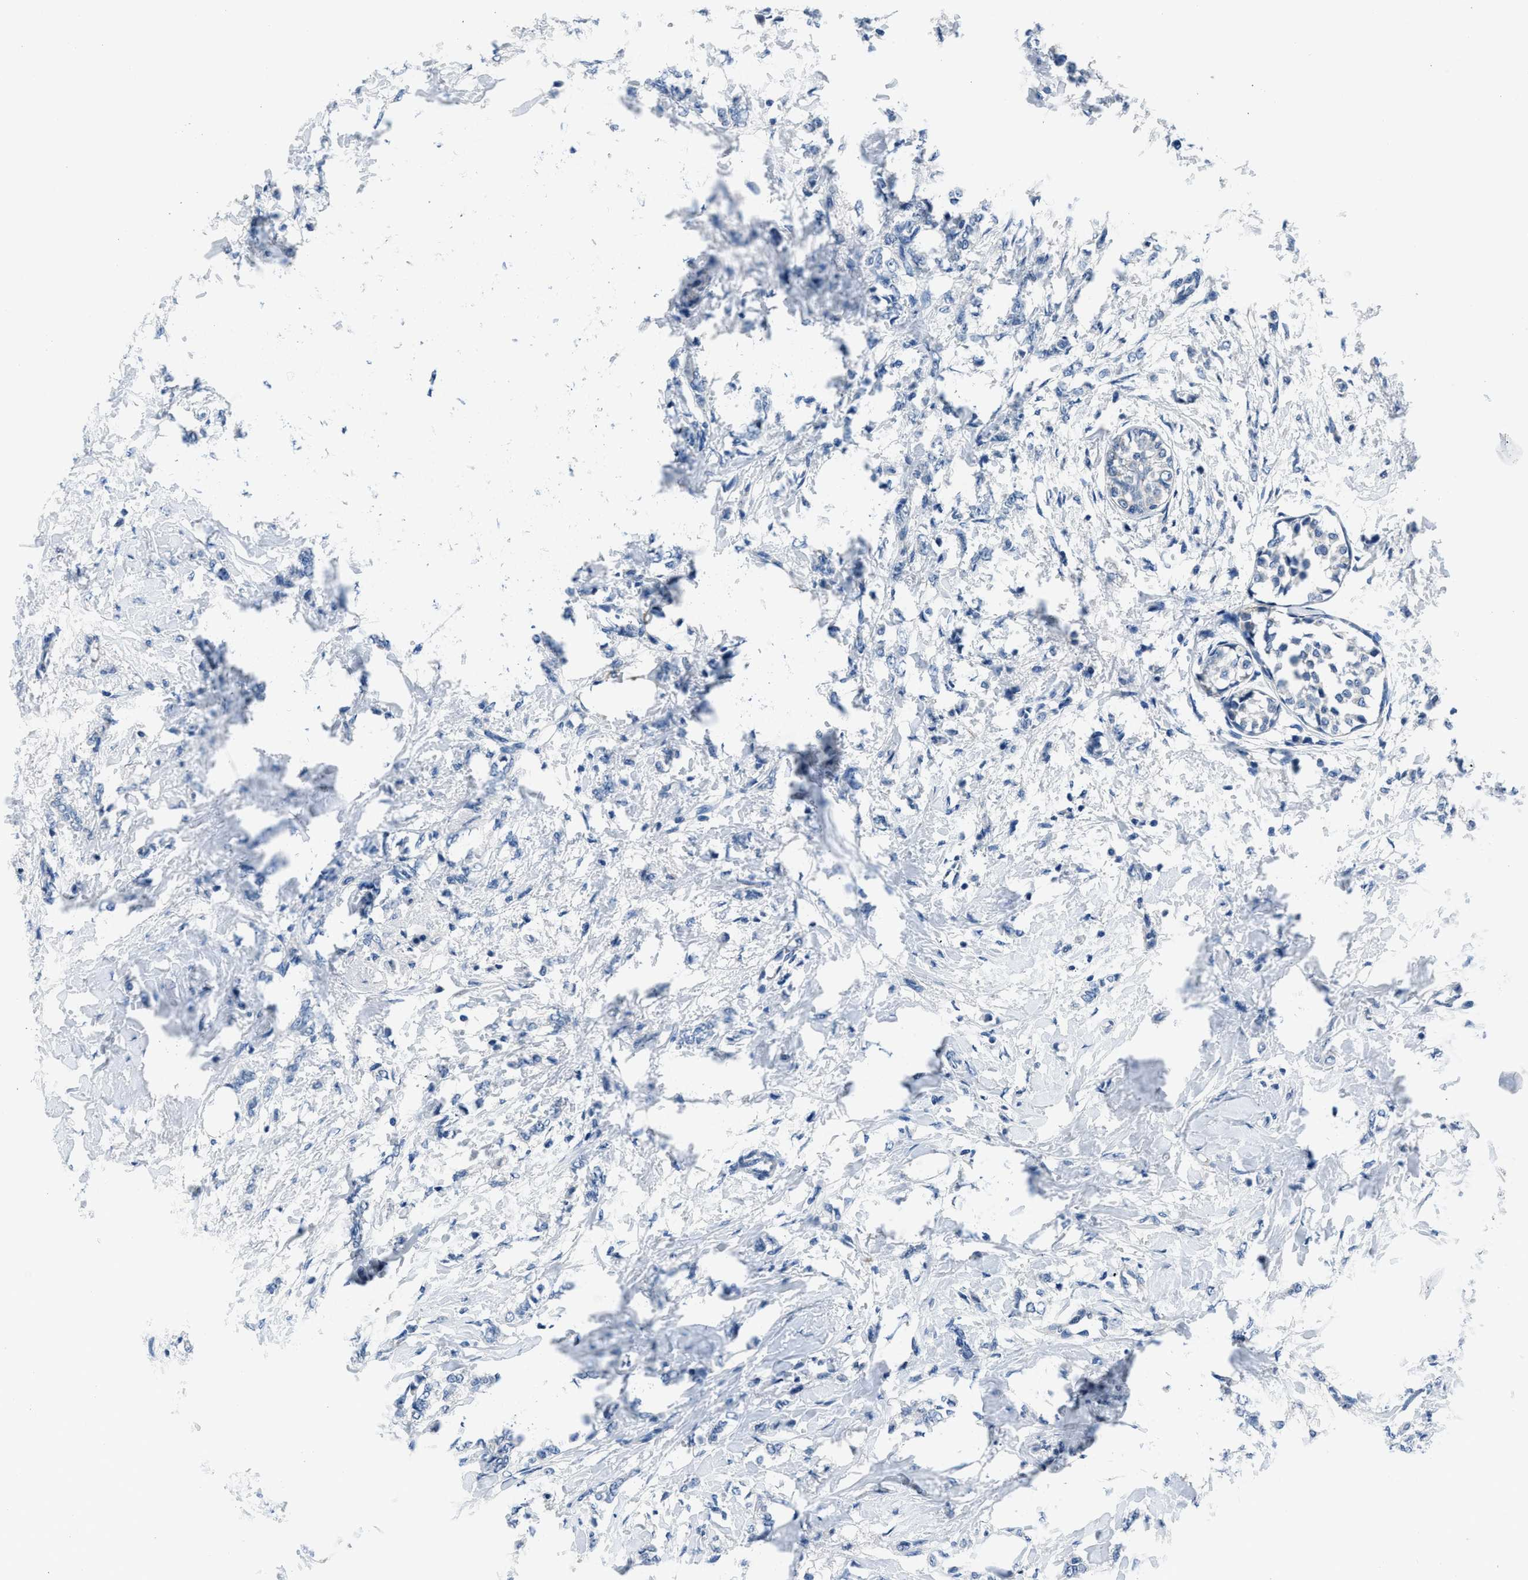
{"staining": {"intensity": "negative", "quantity": "none", "location": "none"}, "tissue": "breast cancer", "cell_type": "Tumor cells", "image_type": "cancer", "snomed": [{"axis": "morphology", "description": "Lobular carcinoma, in situ"}, {"axis": "morphology", "description": "Lobular carcinoma"}, {"axis": "topography", "description": "Breast"}], "caption": "The immunohistochemistry (IHC) micrograph has no significant positivity in tumor cells of breast lobular carcinoma in situ tissue. (DAB (3,3'-diaminobenzidine) IHC with hematoxylin counter stain).", "gene": "GJA3", "patient": {"sex": "female", "age": 41}}